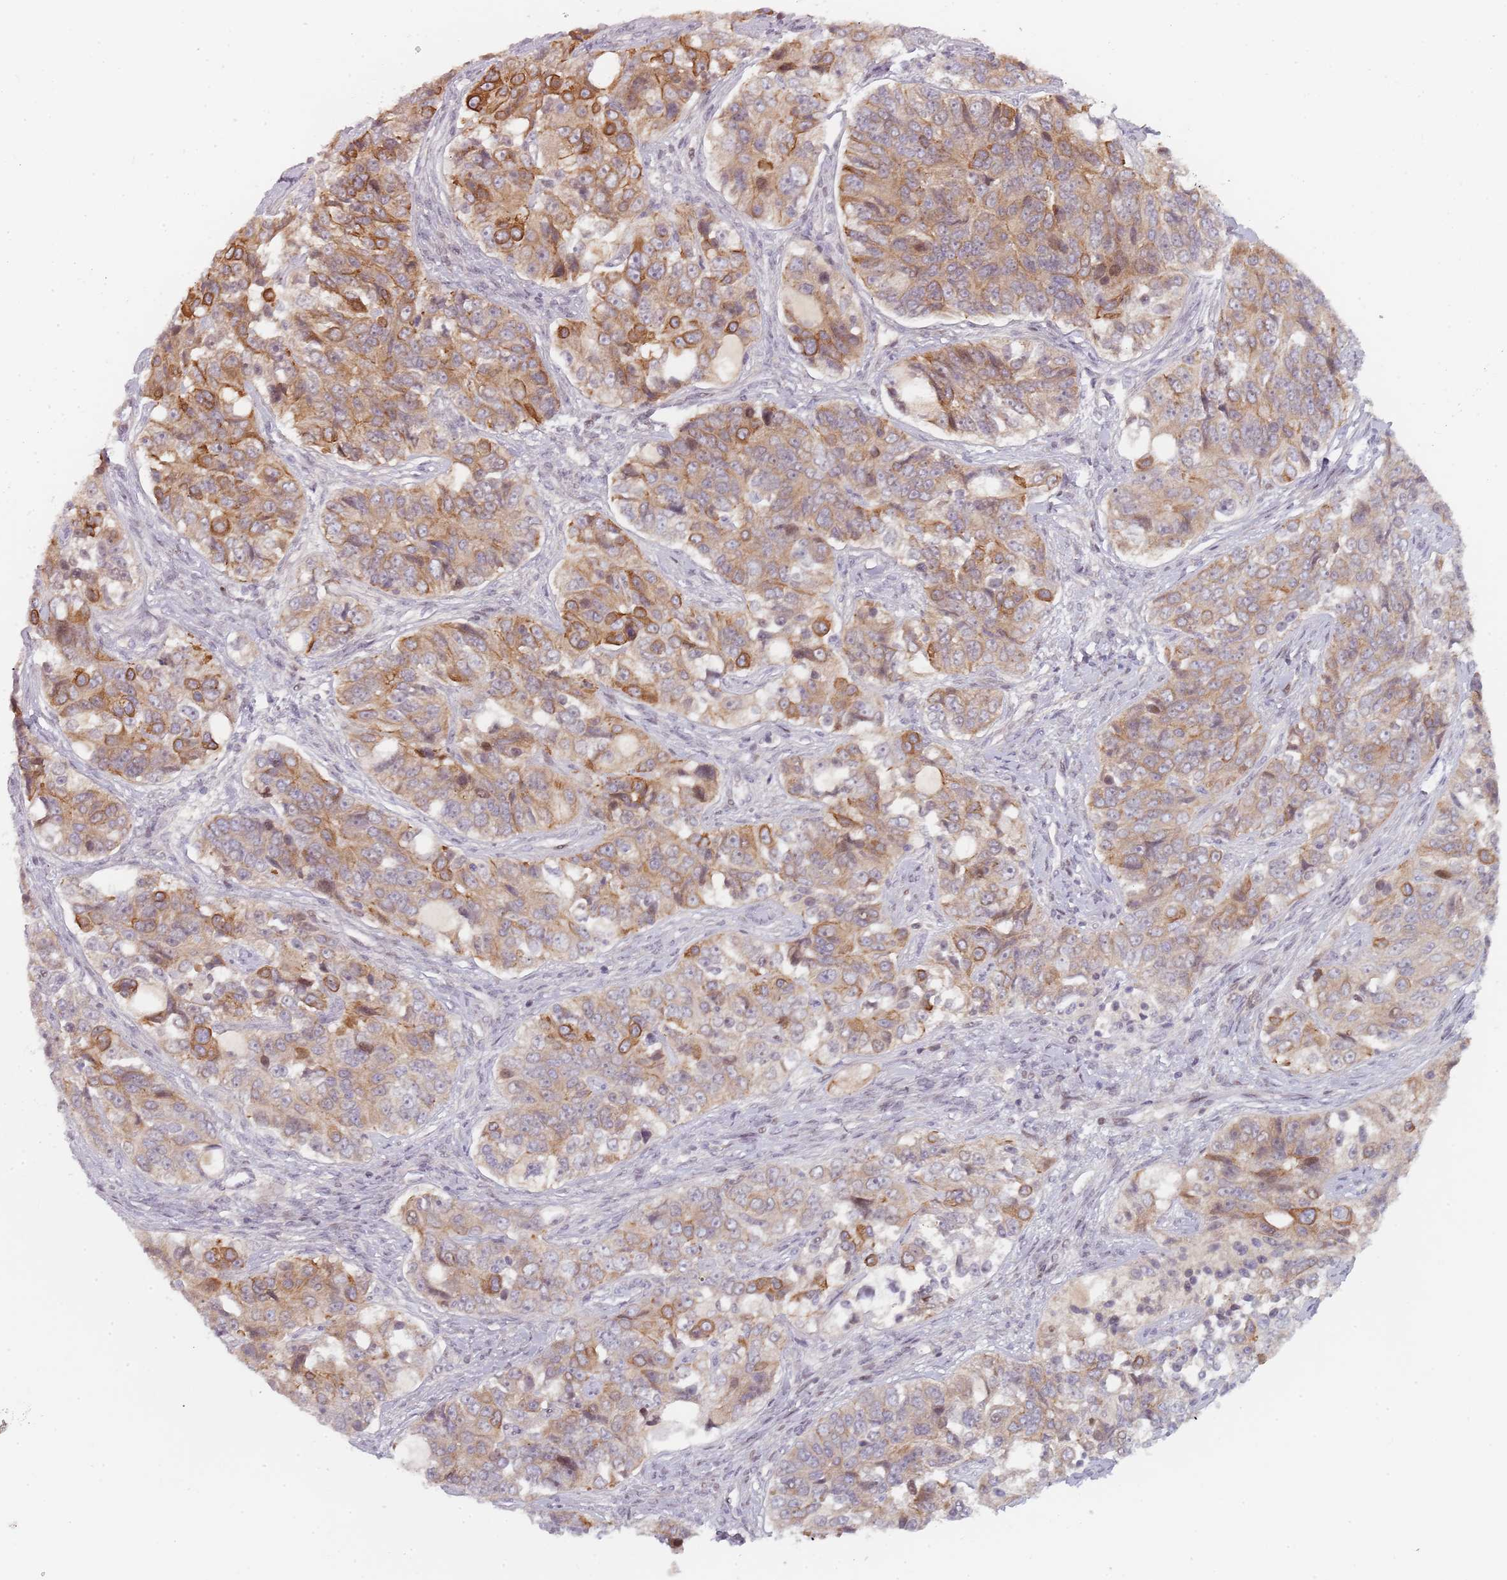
{"staining": {"intensity": "moderate", "quantity": "25%-75%", "location": "cytoplasmic/membranous"}, "tissue": "ovarian cancer", "cell_type": "Tumor cells", "image_type": "cancer", "snomed": [{"axis": "morphology", "description": "Carcinoma, endometroid"}, {"axis": "topography", "description": "Ovary"}], "caption": "Ovarian cancer stained with DAB immunohistochemistry displays medium levels of moderate cytoplasmic/membranous staining in approximately 25%-75% of tumor cells.", "gene": "RPS6KA2", "patient": {"sex": "female", "age": 51}}